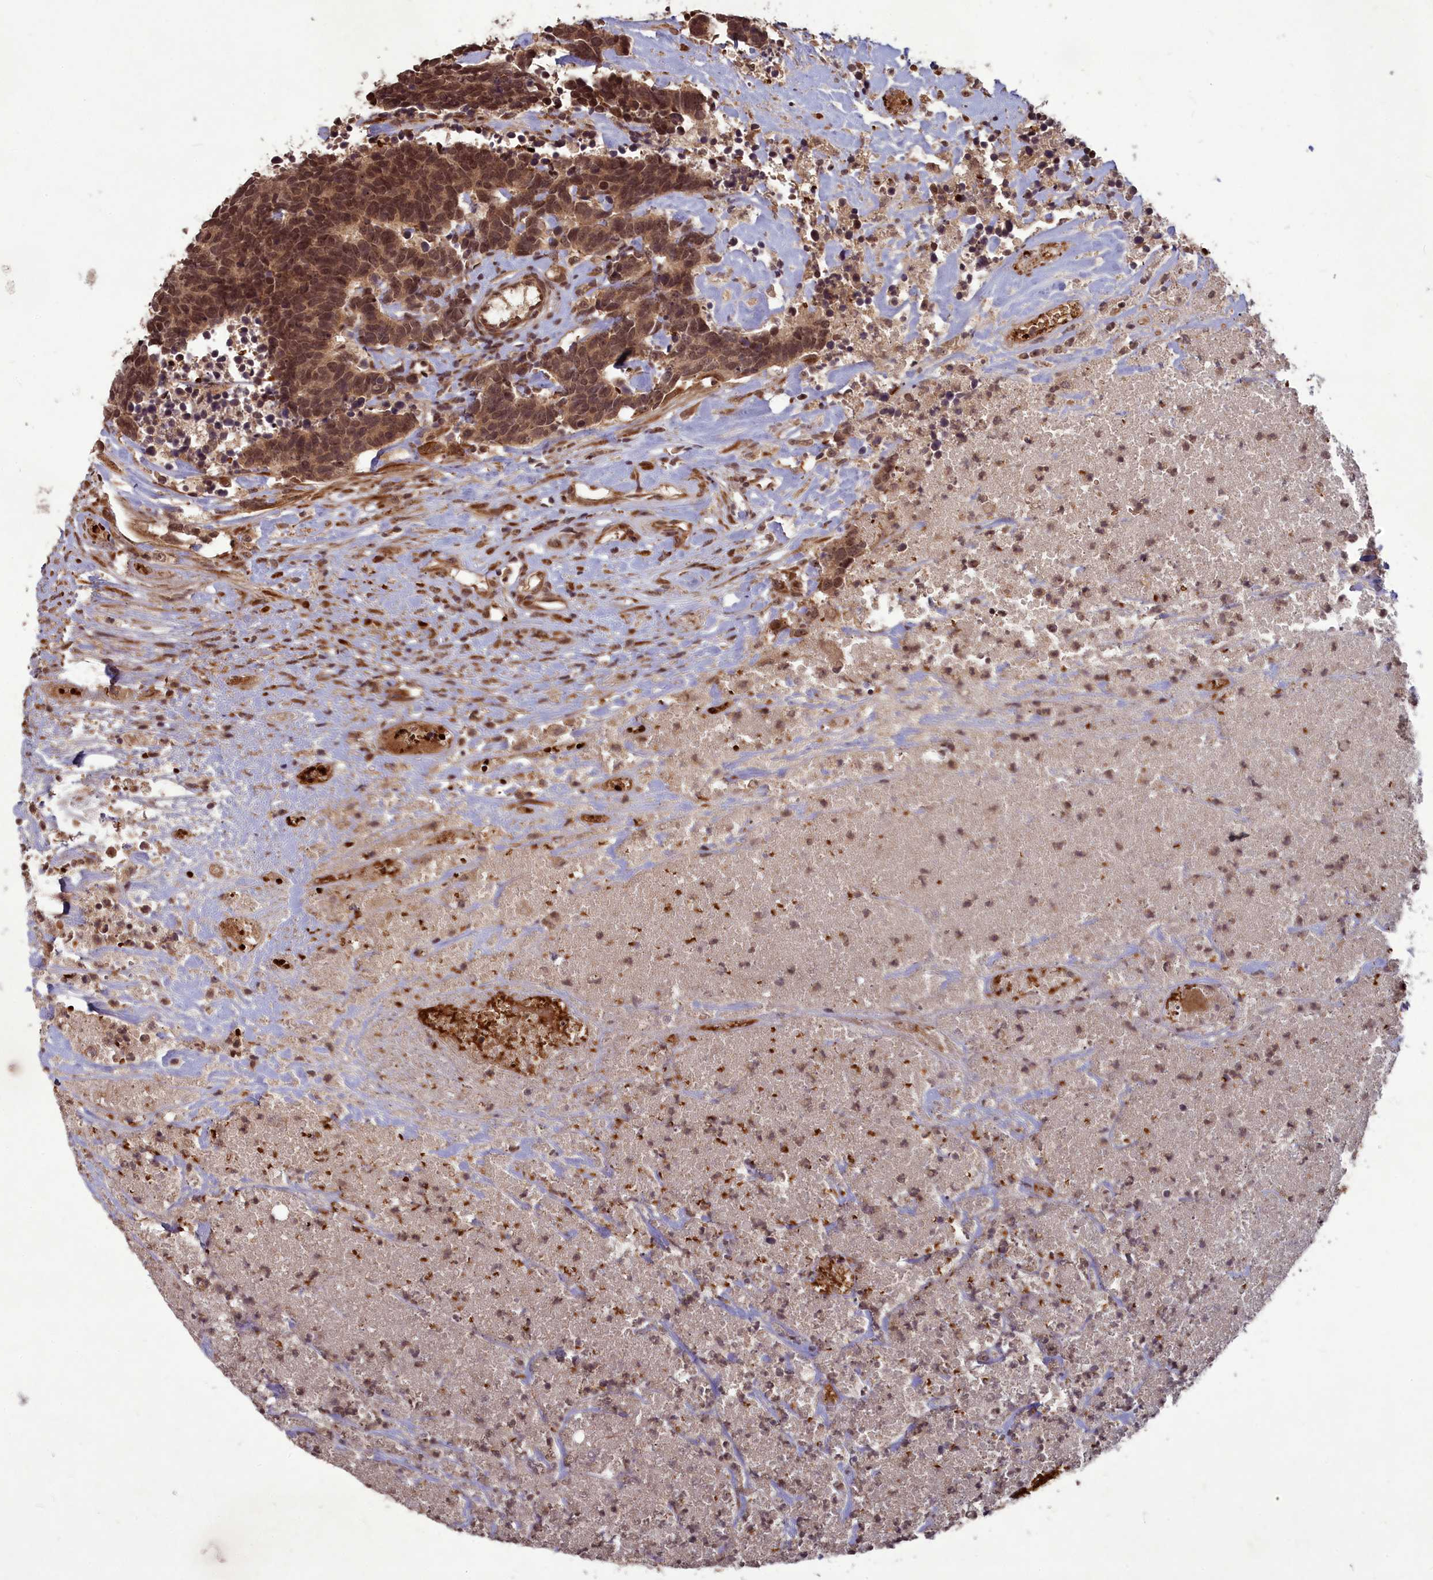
{"staining": {"intensity": "moderate", "quantity": ">75%", "location": "cytoplasmic/membranous,nuclear"}, "tissue": "carcinoid", "cell_type": "Tumor cells", "image_type": "cancer", "snomed": [{"axis": "morphology", "description": "Carcinoma, NOS"}, {"axis": "morphology", "description": "Carcinoid, malignant, NOS"}, {"axis": "topography", "description": "Urinary bladder"}], "caption": "DAB (3,3'-diaminobenzidine) immunohistochemical staining of carcinoid (malignant) exhibits moderate cytoplasmic/membranous and nuclear protein expression in approximately >75% of tumor cells. The staining is performed using DAB brown chromogen to label protein expression. The nuclei are counter-stained blue using hematoxylin.", "gene": "SRMS", "patient": {"sex": "male", "age": 57}}